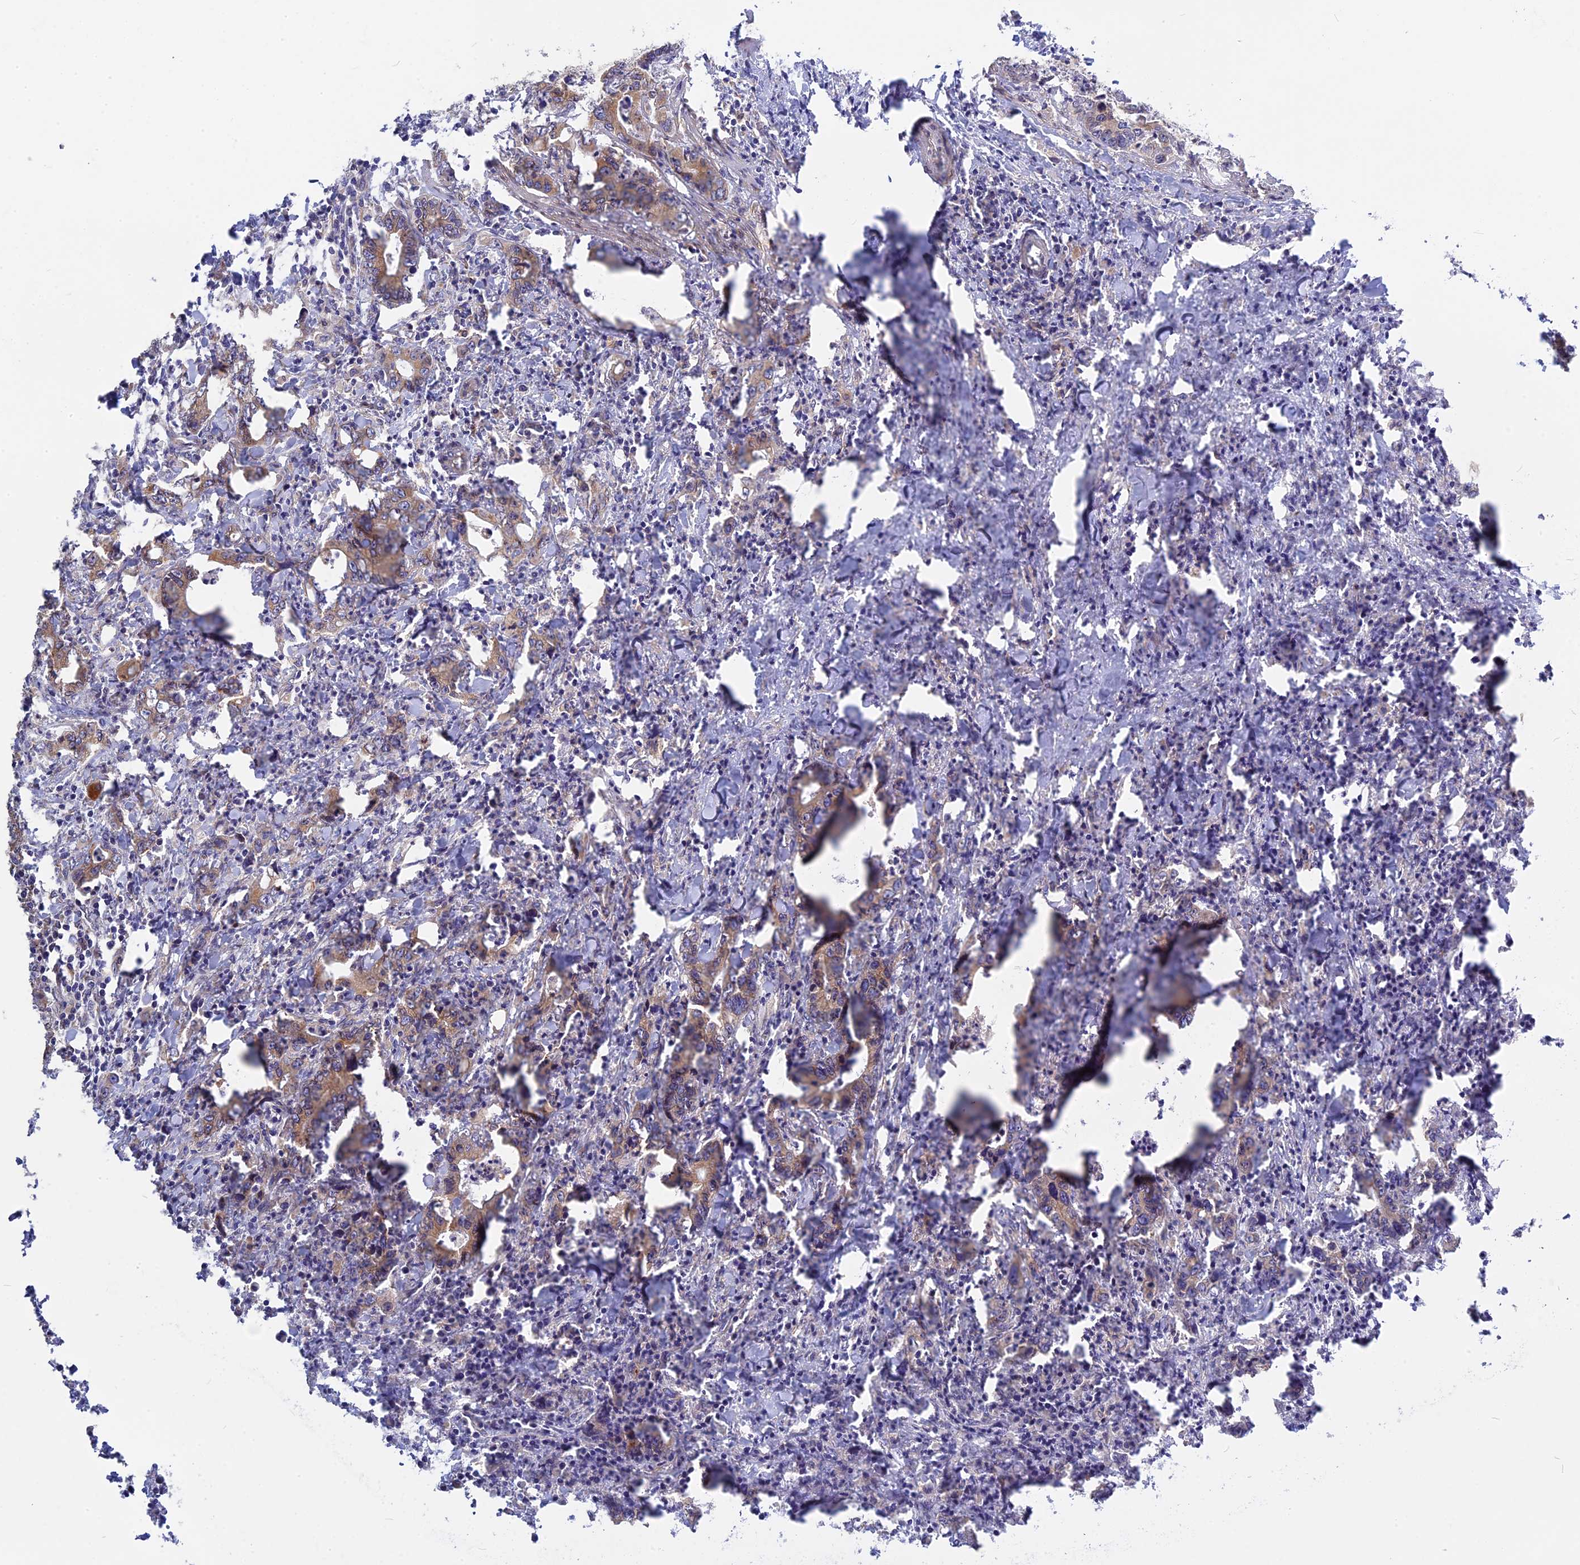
{"staining": {"intensity": "weak", "quantity": "25%-75%", "location": "cytoplasmic/membranous"}, "tissue": "colorectal cancer", "cell_type": "Tumor cells", "image_type": "cancer", "snomed": [{"axis": "morphology", "description": "Adenocarcinoma, NOS"}, {"axis": "topography", "description": "Colon"}], "caption": "Colorectal adenocarcinoma stained with immunohistochemistry reveals weak cytoplasmic/membranous positivity in about 25%-75% of tumor cells. The staining is performed using DAB brown chromogen to label protein expression. The nuclei are counter-stained blue using hematoxylin.", "gene": "TLCD1", "patient": {"sex": "female", "age": 75}}